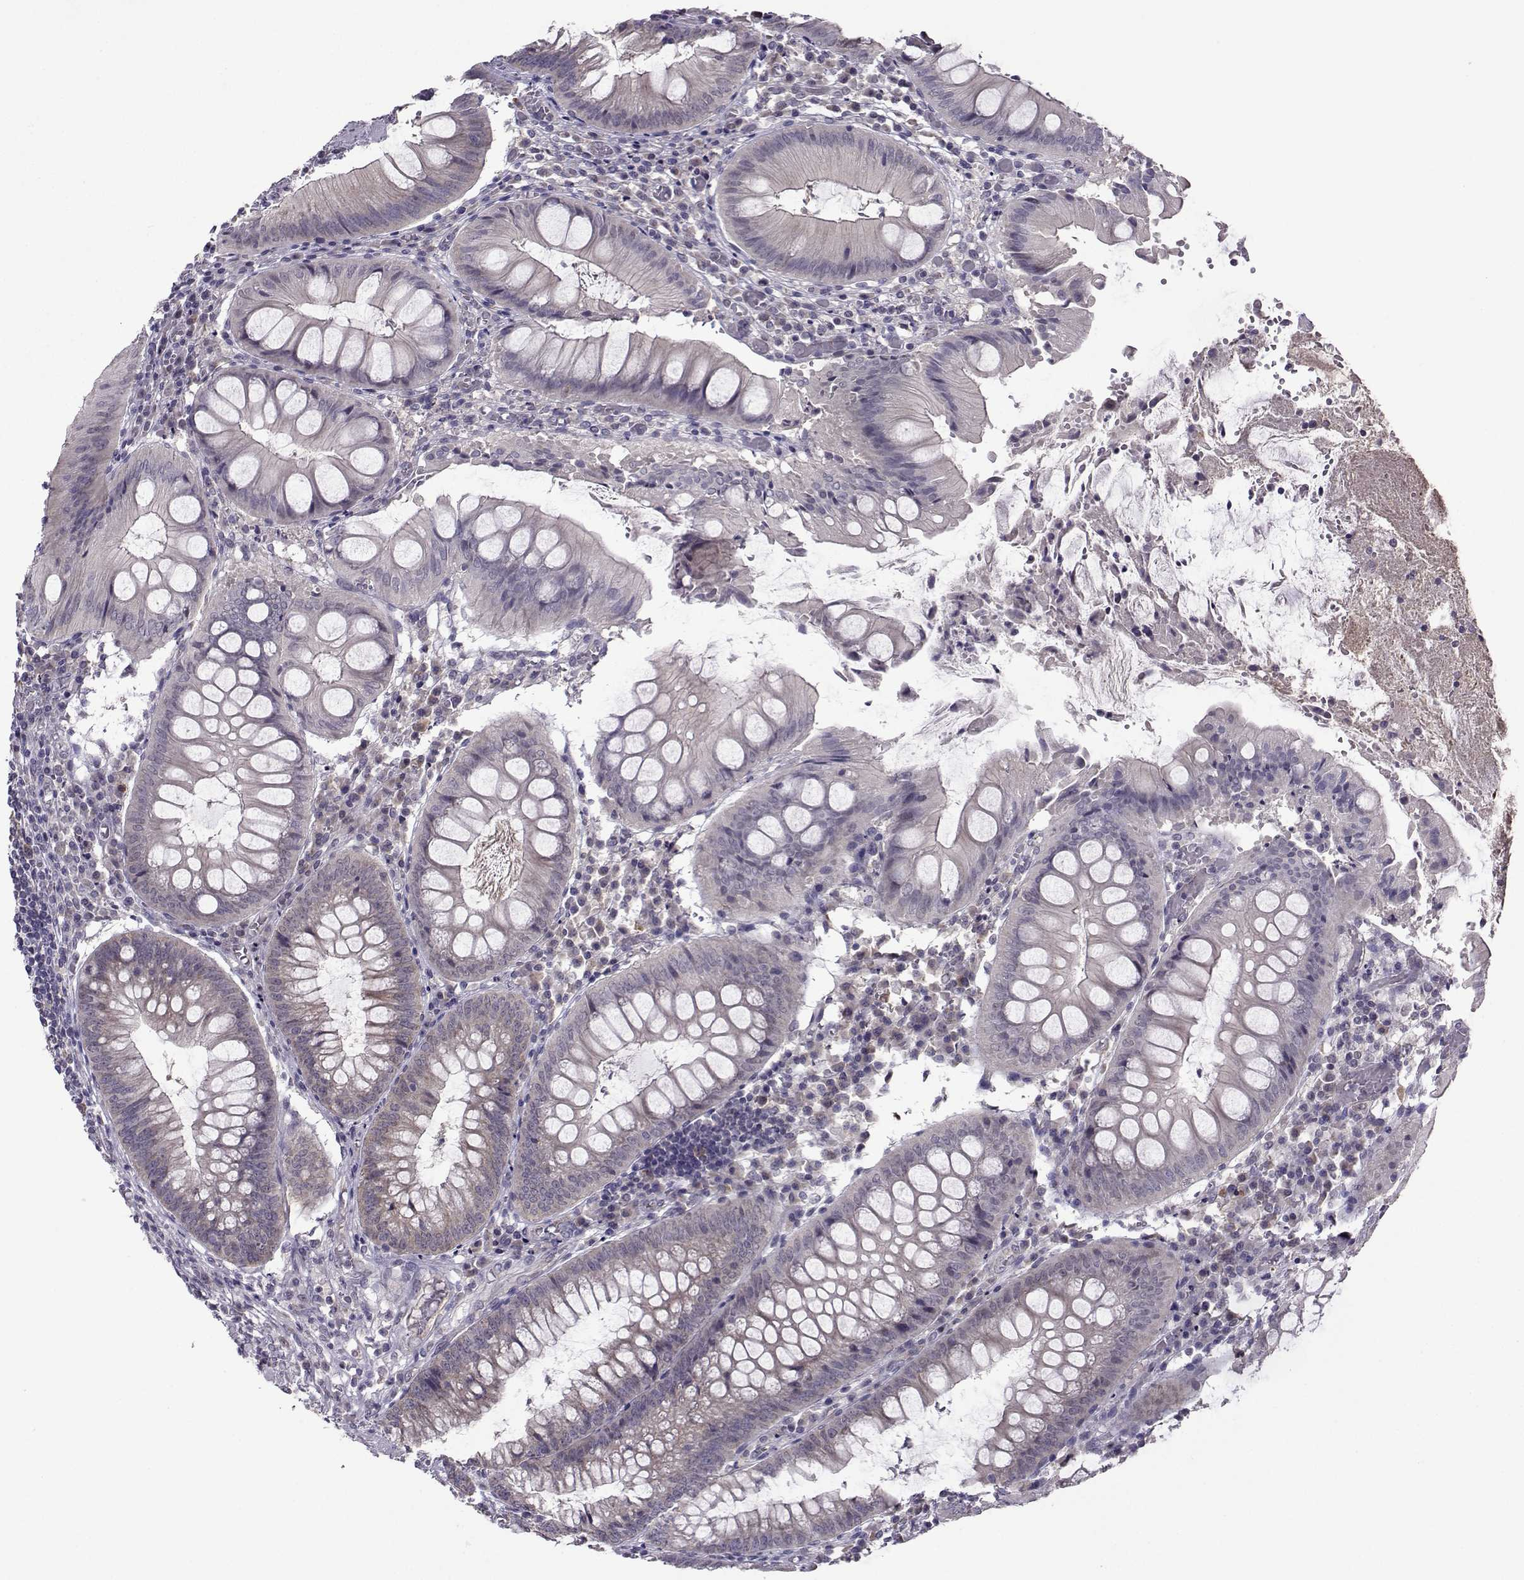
{"staining": {"intensity": "weak", "quantity": "<25%", "location": "cytoplasmic/membranous"}, "tissue": "appendix", "cell_type": "Glandular cells", "image_type": "normal", "snomed": [{"axis": "morphology", "description": "Normal tissue, NOS"}, {"axis": "morphology", "description": "Inflammation, NOS"}, {"axis": "topography", "description": "Appendix"}], "caption": "High magnification brightfield microscopy of unremarkable appendix stained with DAB (3,3'-diaminobenzidine) (brown) and counterstained with hematoxylin (blue): glandular cells show no significant positivity.", "gene": "DDX20", "patient": {"sex": "male", "age": 16}}